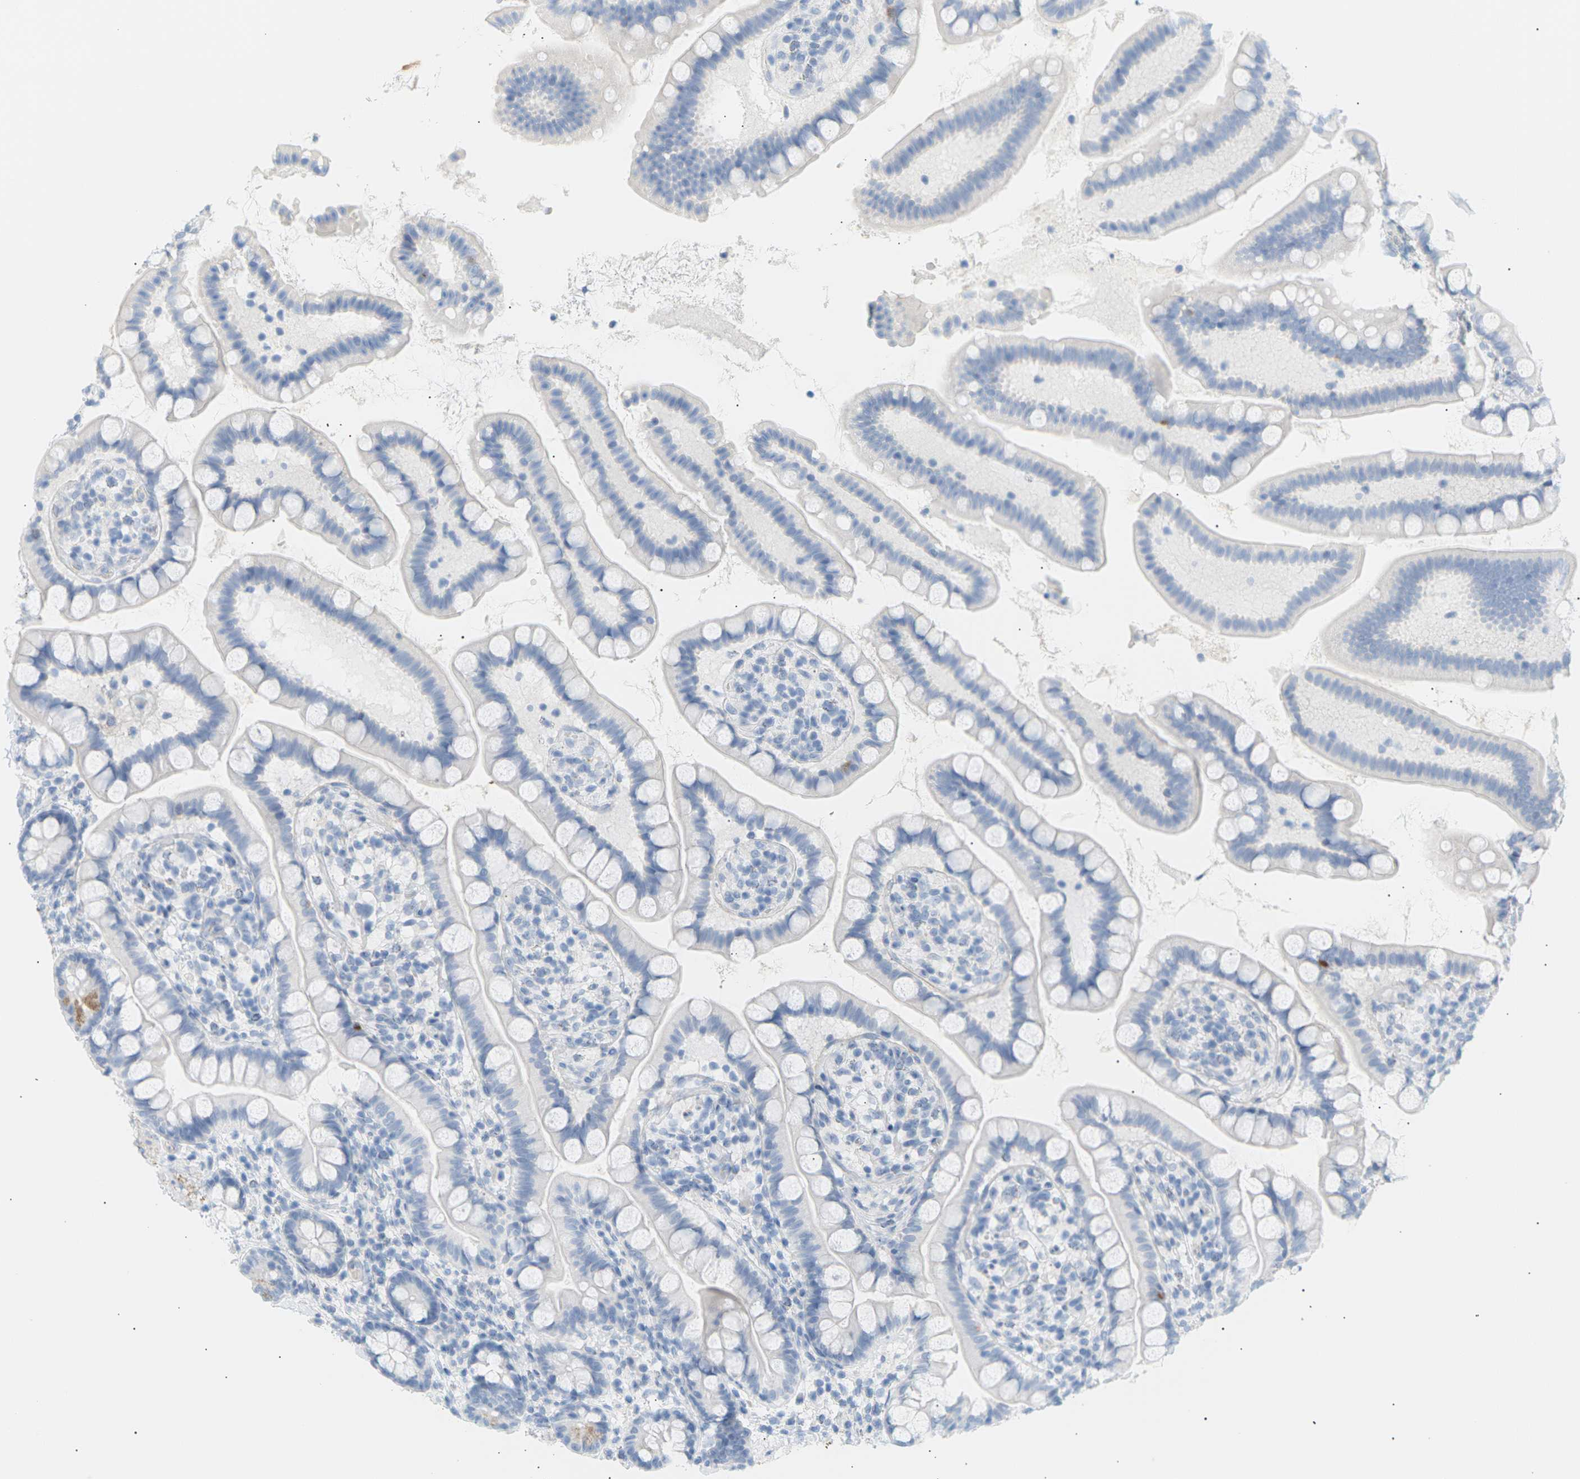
{"staining": {"intensity": "negative", "quantity": "none", "location": "none"}, "tissue": "small intestine", "cell_type": "Glandular cells", "image_type": "normal", "snomed": [{"axis": "morphology", "description": "Normal tissue, NOS"}, {"axis": "topography", "description": "Small intestine"}], "caption": "This is a image of immunohistochemistry (IHC) staining of benign small intestine, which shows no staining in glandular cells. (IHC, brightfield microscopy, high magnification).", "gene": "CLU", "patient": {"sex": "female", "age": 84}}